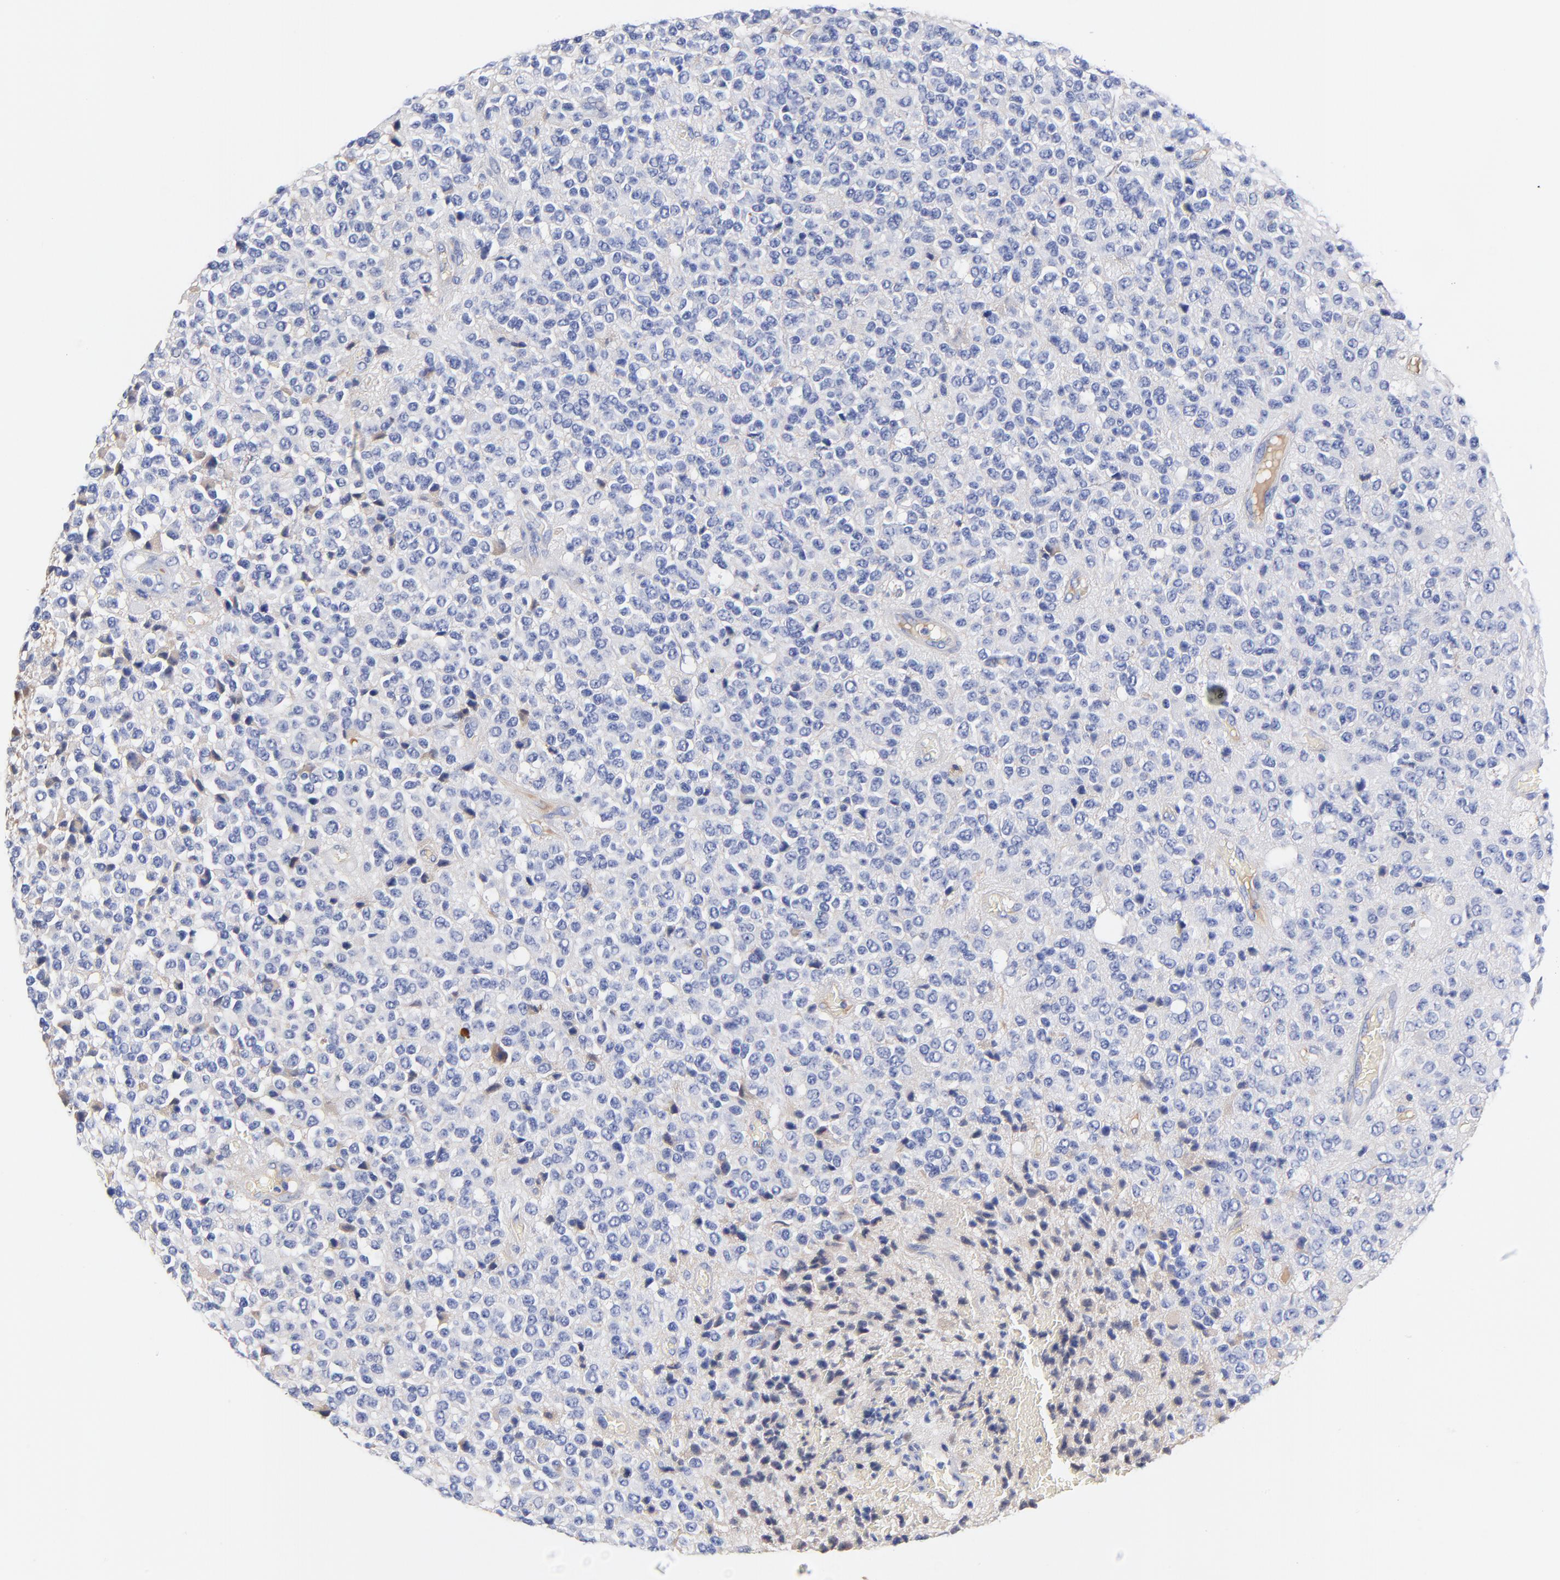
{"staining": {"intensity": "weak", "quantity": "<25%", "location": "cytoplasmic/membranous"}, "tissue": "glioma", "cell_type": "Tumor cells", "image_type": "cancer", "snomed": [{"axis": "morphology", "description": "Glioma, malignant, High grade"}, {"axis": "topography", "description": "pancreas cauda"}], "caption": "Tumor cells show no significant protein positivity in high-grade glioma (malignant).", "gene": "IGLV3-10", "patient": {"sex": "male", "age": 60}}